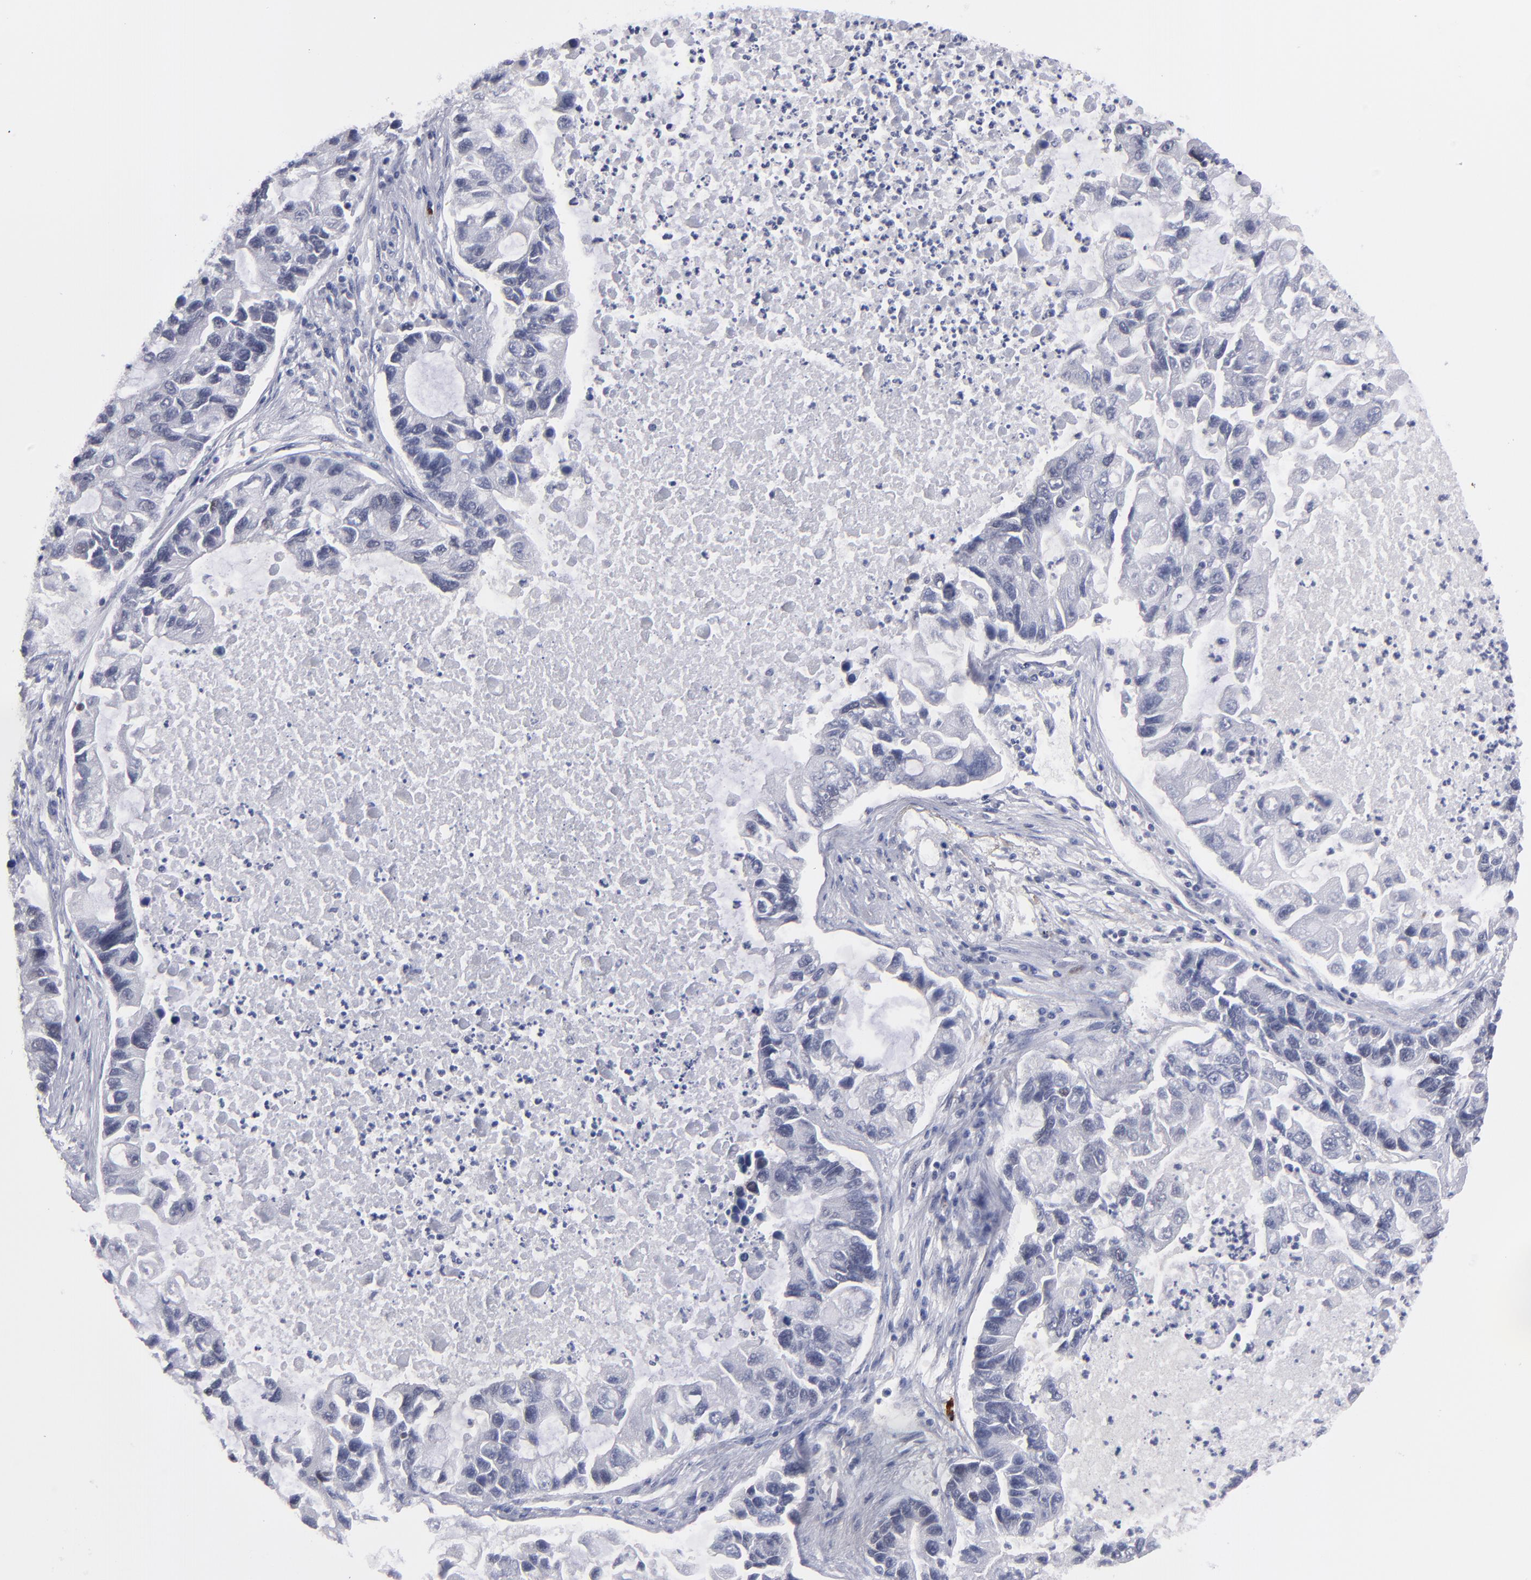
{"staining": {"intensity": "negative", "quantity": "none", "location": "none"}, "tissue": "lung cancer", "cell_type": "Tumor cells", "image_type": "cancer", "snomed": [{"axis": "morphology", "description": "Adenocarcinoma, NOS"}, {"axis": "topography", "description": "Lung"}], "caption": "IHC of human lung cancer (adenocarcinoma) shows no expression in tumor cells.", "gene": "TEX11", "patient": {"sex": "female", "age": 51}}